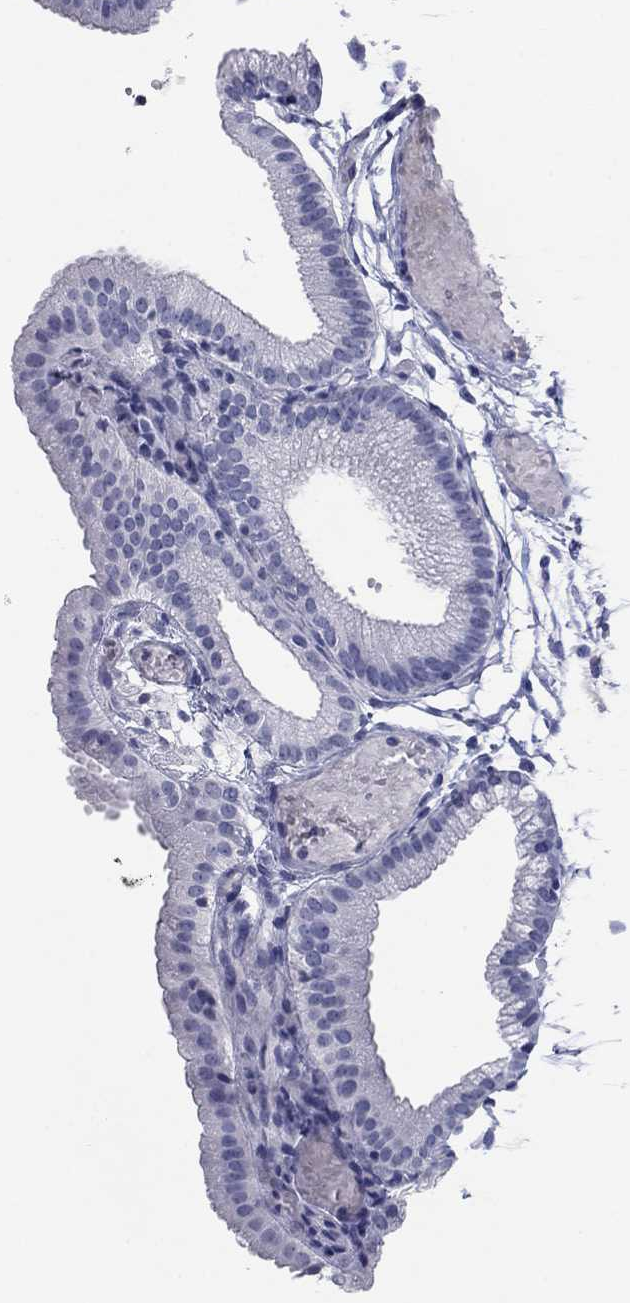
{"staining": {"intensity": "negative", "quantity": "none", "location": "none"}, "tissue": "gallbladder", "cell_type": "Glandular cells", "image_type": "normal", "snomed": [{"axis": "morphology", "description": "Normal tissue, NOS"}, {"axis": "topography", "description": "Gallbladder"}], "caption": "An IHC image of benign gallbladder is shown. There is no staining in glandular cells of gallbladder. (IHC, brightfield microscopy, high magnification).", "gene": "KCNH1", "patient": {"sex": "female", "age": 45}}